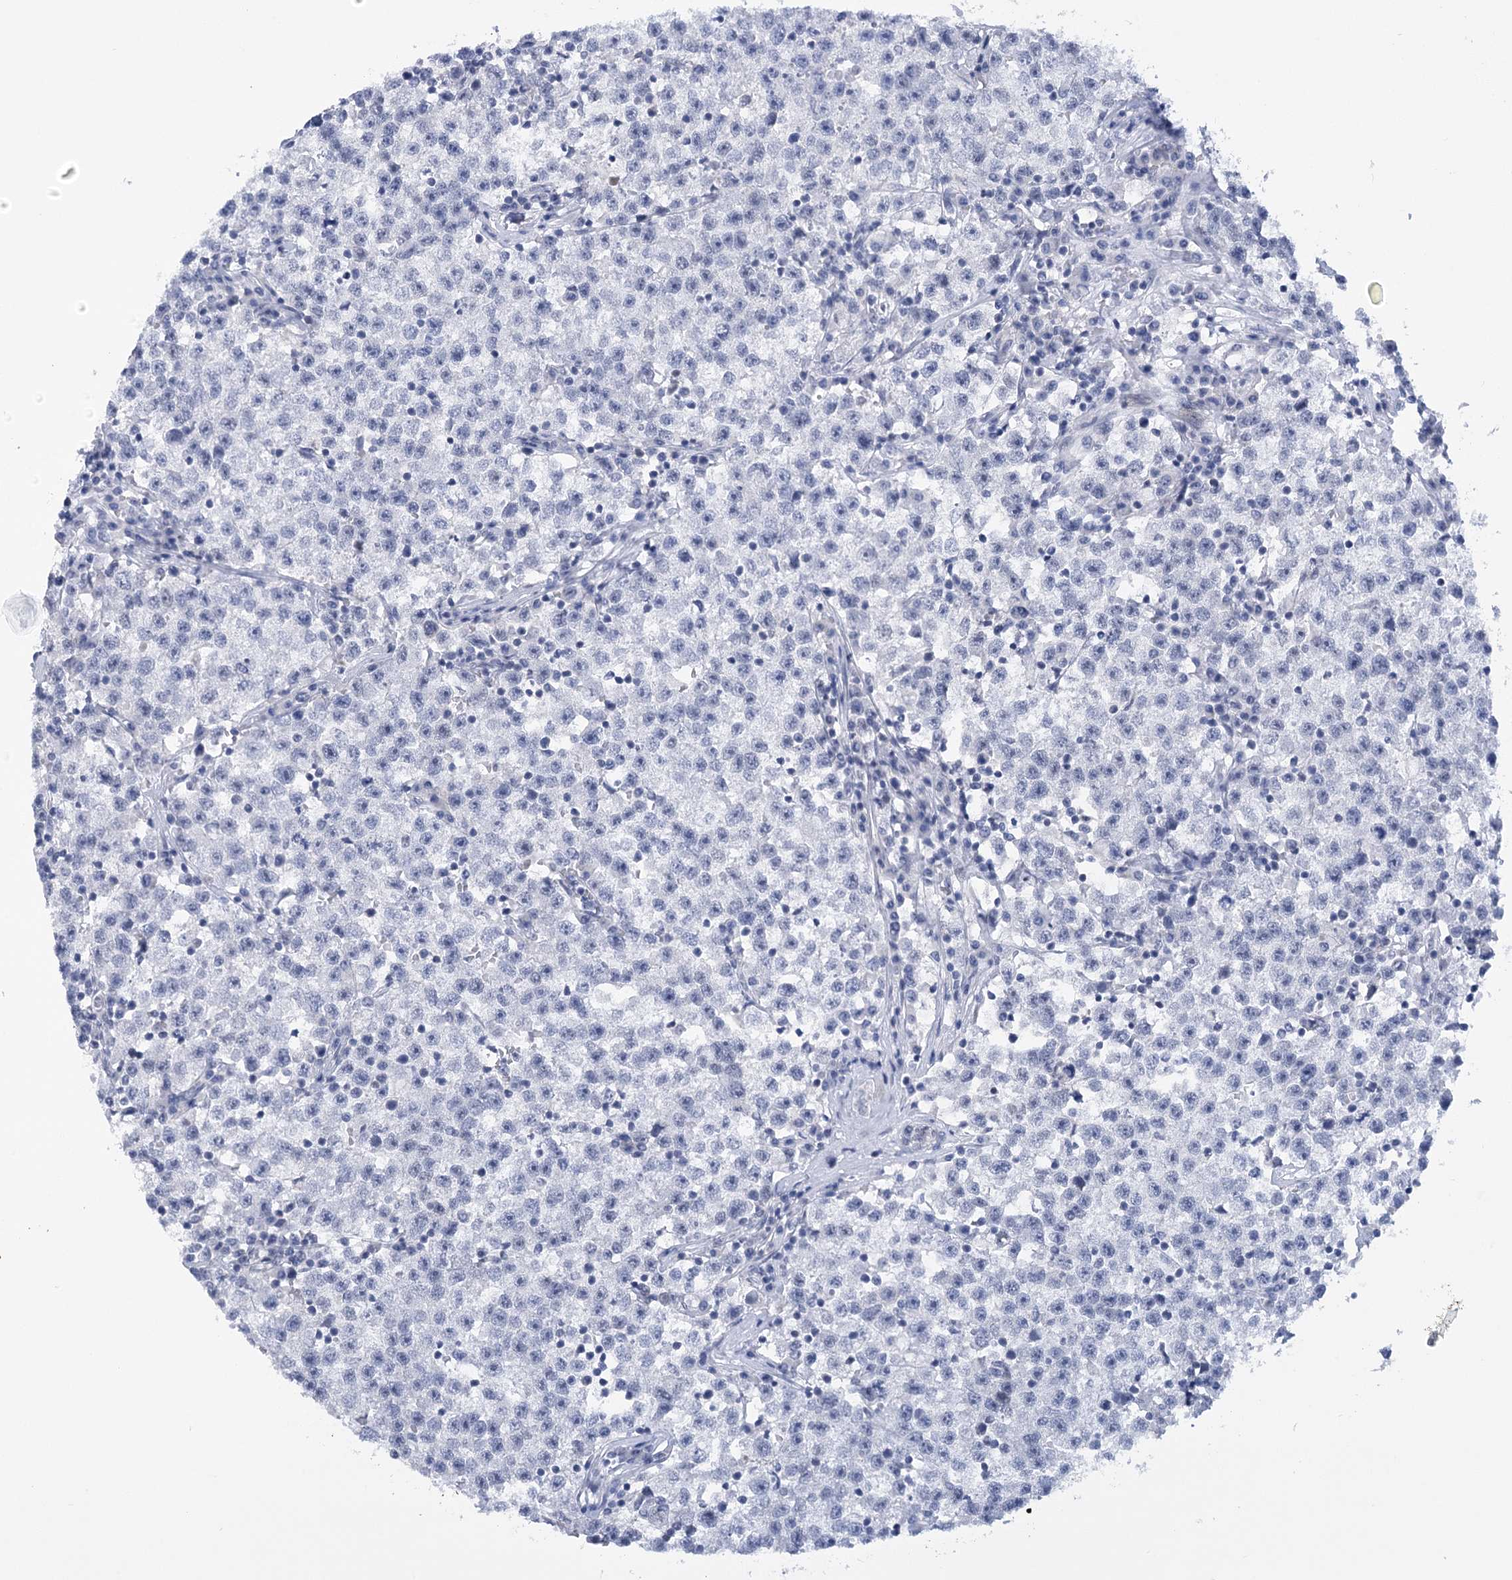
{"staining": {"intensity": "negative", "quantity": "none", "location": "none"}, "tissue": "testis cancer", "cell_type": "Tumor cells", "image_type": "cancer", "snomed": [{"axis": "morphology", "description": "Seminoma, NOS"}, {"axis": "topography", "description": "Testis"}], "caption": "Micrograph shows no significant protein expression in tumor cells of testis cancer (seminoma). (Brightfield microscopy of DAB (3,3'-diaminobenzidine) immunohistochemistry at high magnification).", "gene": "HNRNPA0", "patient": {"sex": "male", "age": 22}}